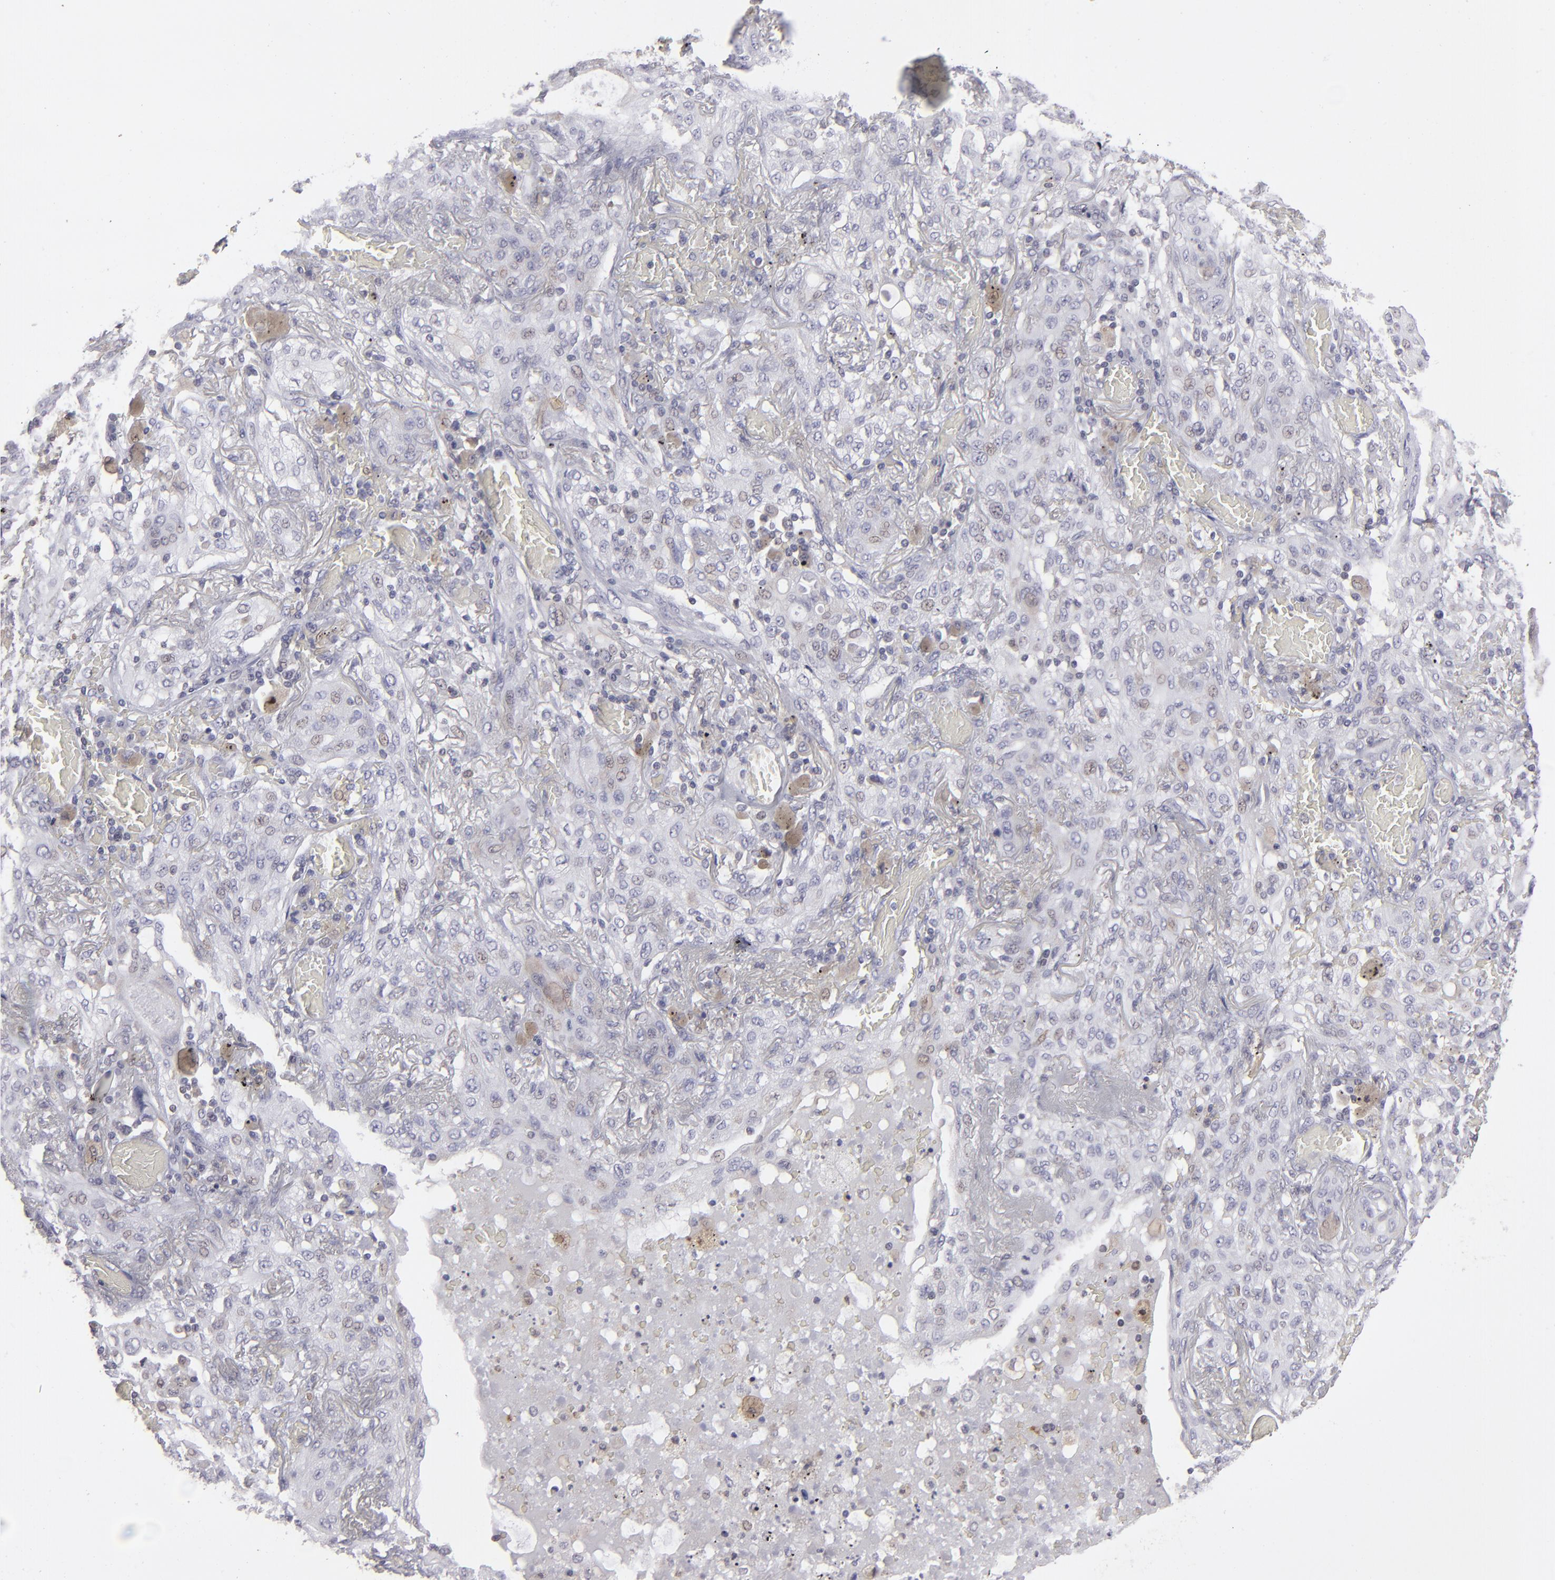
{"staining": {"intensity": "weak", "quantity": "<25%", "location": "cytoplasmic/membranous,nuclear"}, "tissue": "lung cancer", "cell_type": "Tumor cells", "image_type": "cancer", "snomed": [{"axis": "morphology", "description": "Squamous cell carcinoma, NOS"}, {"axis": "topography", "description": "Lung"}], "caption": "Immunohistochemical staining of lung cancer (squamous cell carcinoma) exhibits no significant expression in tumor cells.", "gene": "SEMA3G", "patient": {"sex": "female", "age": 47}}